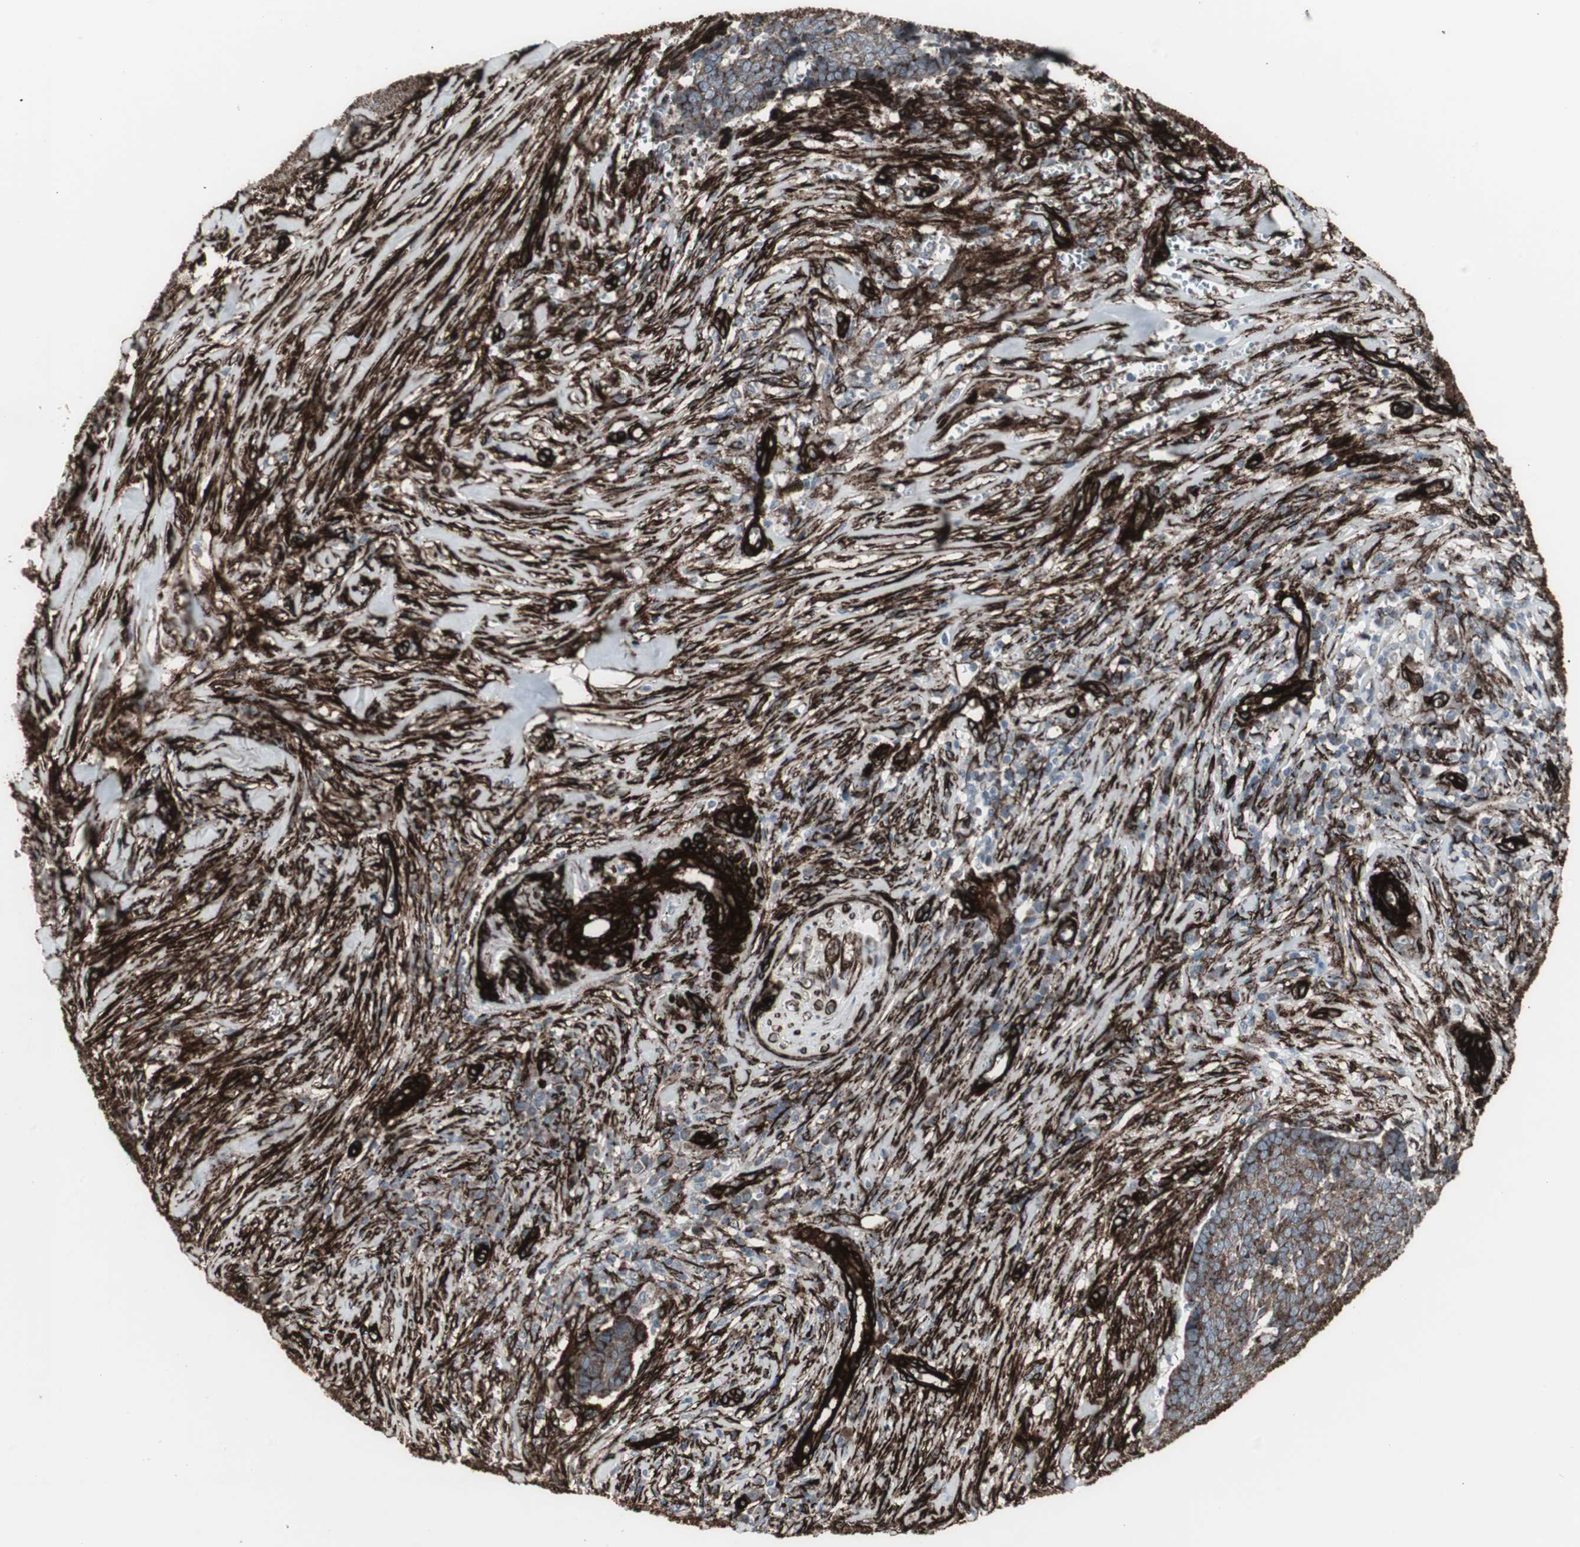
{"staining": {"intensity": "moderate", "quantity": ">75%", "location": "cytoplasmic/membranous"}, "tissue": "skin cancer", "cell_type": "Tumor cells", "image_type": "cancer", "snomed": [{"axis": "morphology", "description": "Basal cell carcinoma"}, {"axis": "topography", "description": "Skin"}], "caption": "Immunohistochemical staining of skin cancer (basal cell carcinoma) shows moderate cytoplasmic/membranous protein positivity in approximately >75% of tumor cells.", "gene": "PDGFA", "patient": {"sex": "male", "age": 84}}